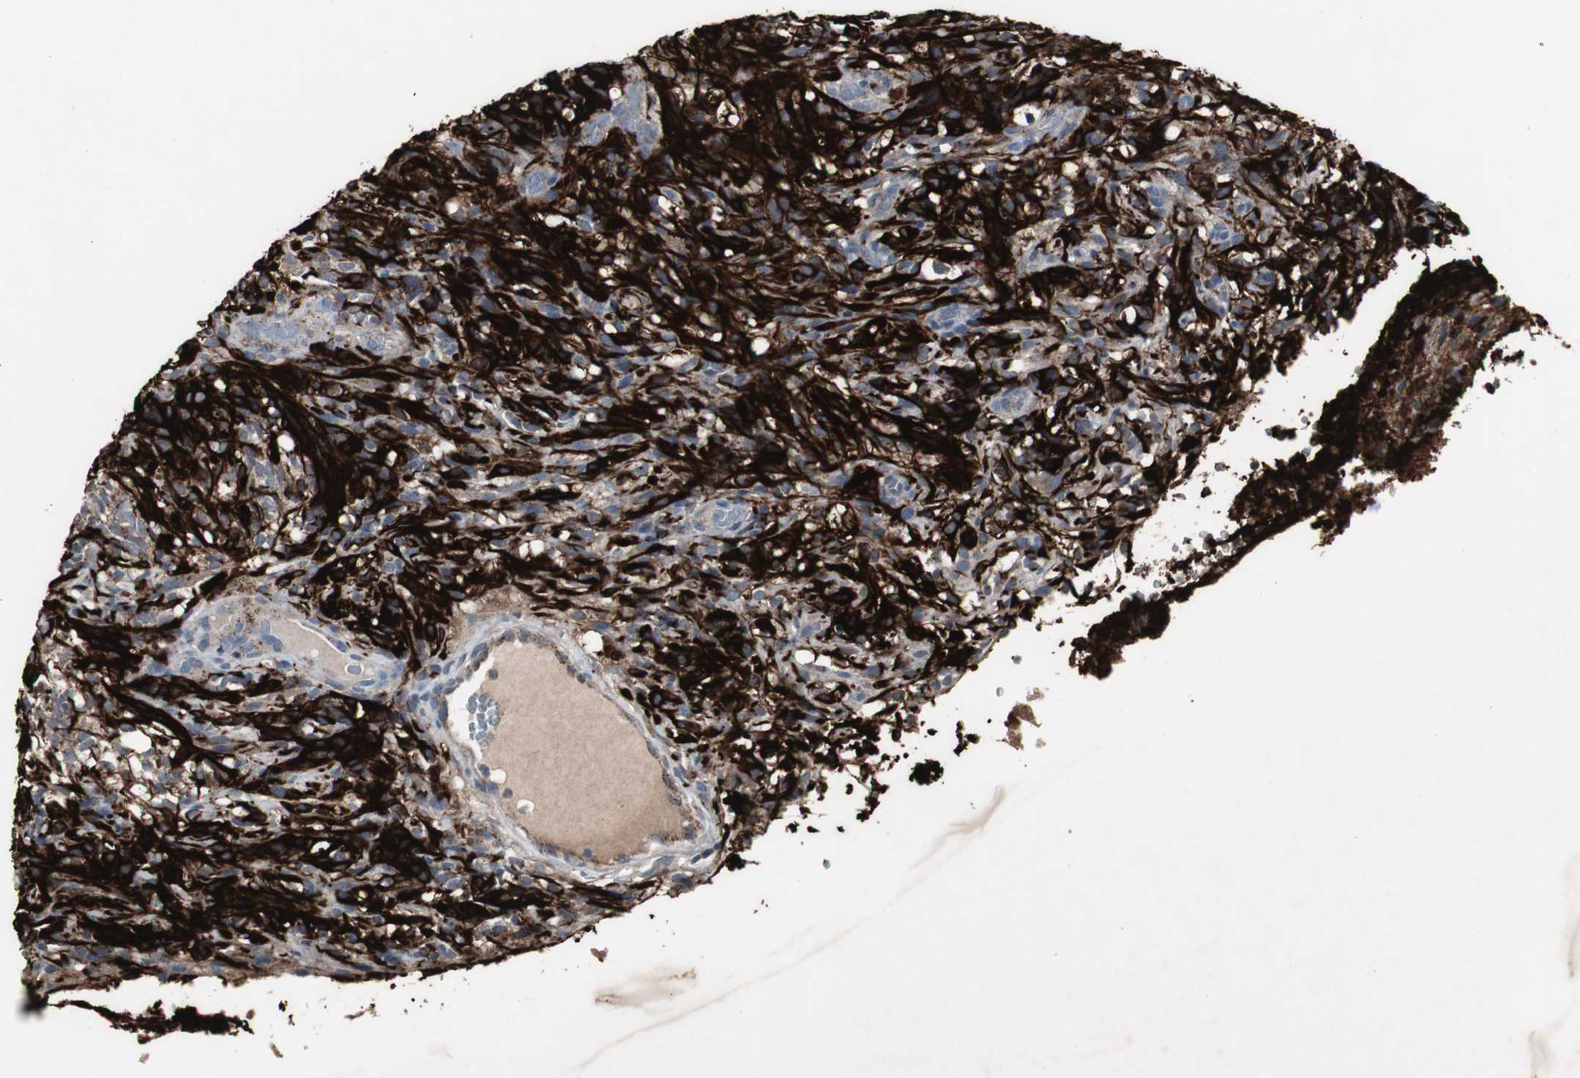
{"staining": {"intensity": "weak", "quantity": ">75%", "location": "cytoplasmic/membranous"}, "tissue": "glioma", "cell_type": "Tumor cells", "image_type": "cancer", "snomed": [{"axis": "morphology", "description": "Normal tissue, NOS"}, {"axis": "morphology", "description": "Glioma, malignant, High grade"}, {"axis": "topography", "description": "Cerebral cortex"}], "caption": "Malignant high-grade glioma tissue reveals weak cytoplasmic/membranous staining in about >75% of tumor cells, visualized by immunohistochemistry.", "gene": "GBA1", "patient": {"sex": "male", "age": 75}}